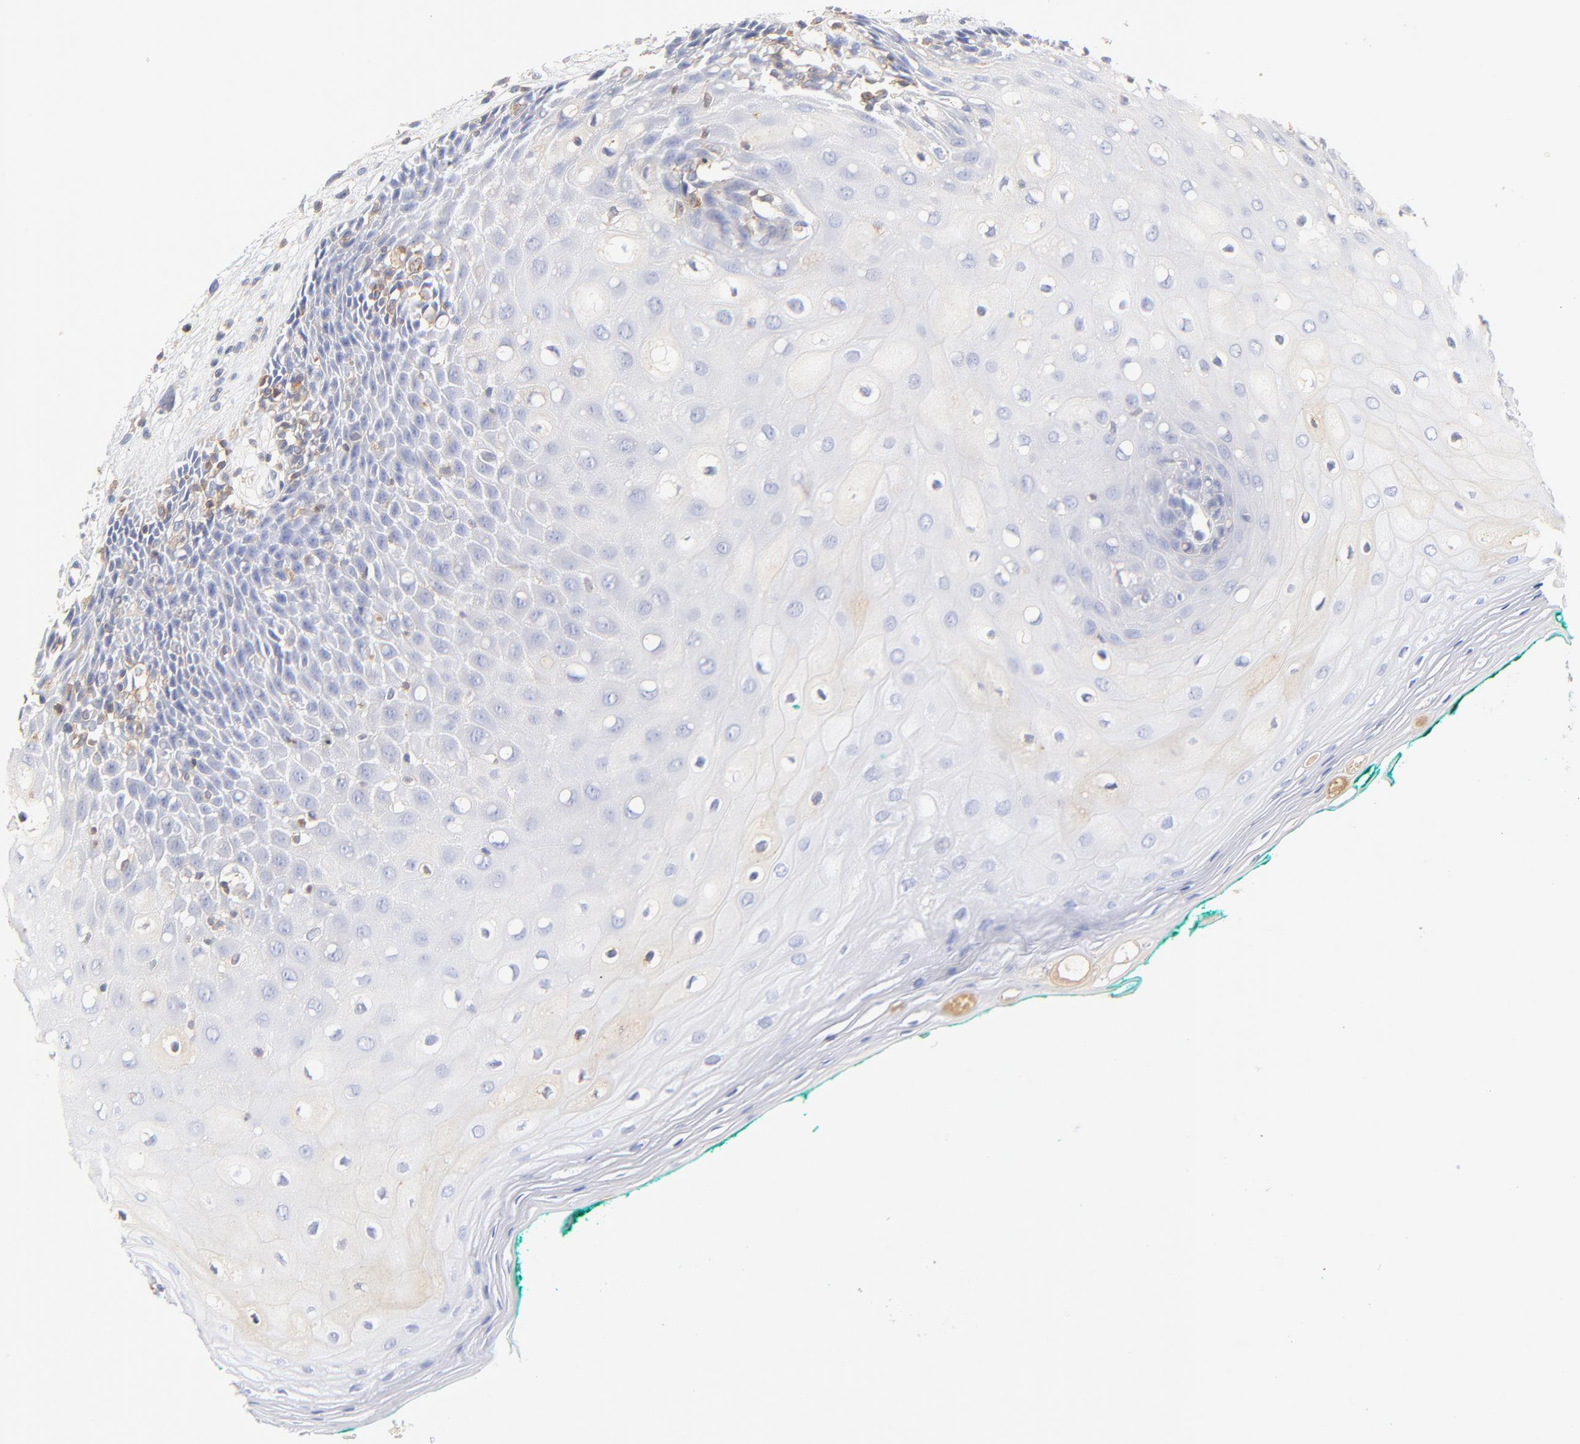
{"staining": {"intensity": "negative", "quantity": "none", "location": "none"}, "tissue": "oral mucosa", "cell_type": "Squamous epithelial cells", "image_type": "normal", "snomed": [{"axis": "morphology", "description": "Normal tissue, NOS"}, {"axis": "morphology", "description": "Squamous cell carcinoma, NOS"}, {"axis": "topography", "description": "Skeletal muscle"}, {"axis": "topography", "description": "Oral tissue"}, {"axis": "topography", "description": "Head-Neck"}], "caption": "This is an immunohistochemistry histopathology image of unremarkable human oral mucosa. There is no staining in squamous epithelial cells.", "gene": "MDGA2", "patient": {"sex": "female", "age": 84}}